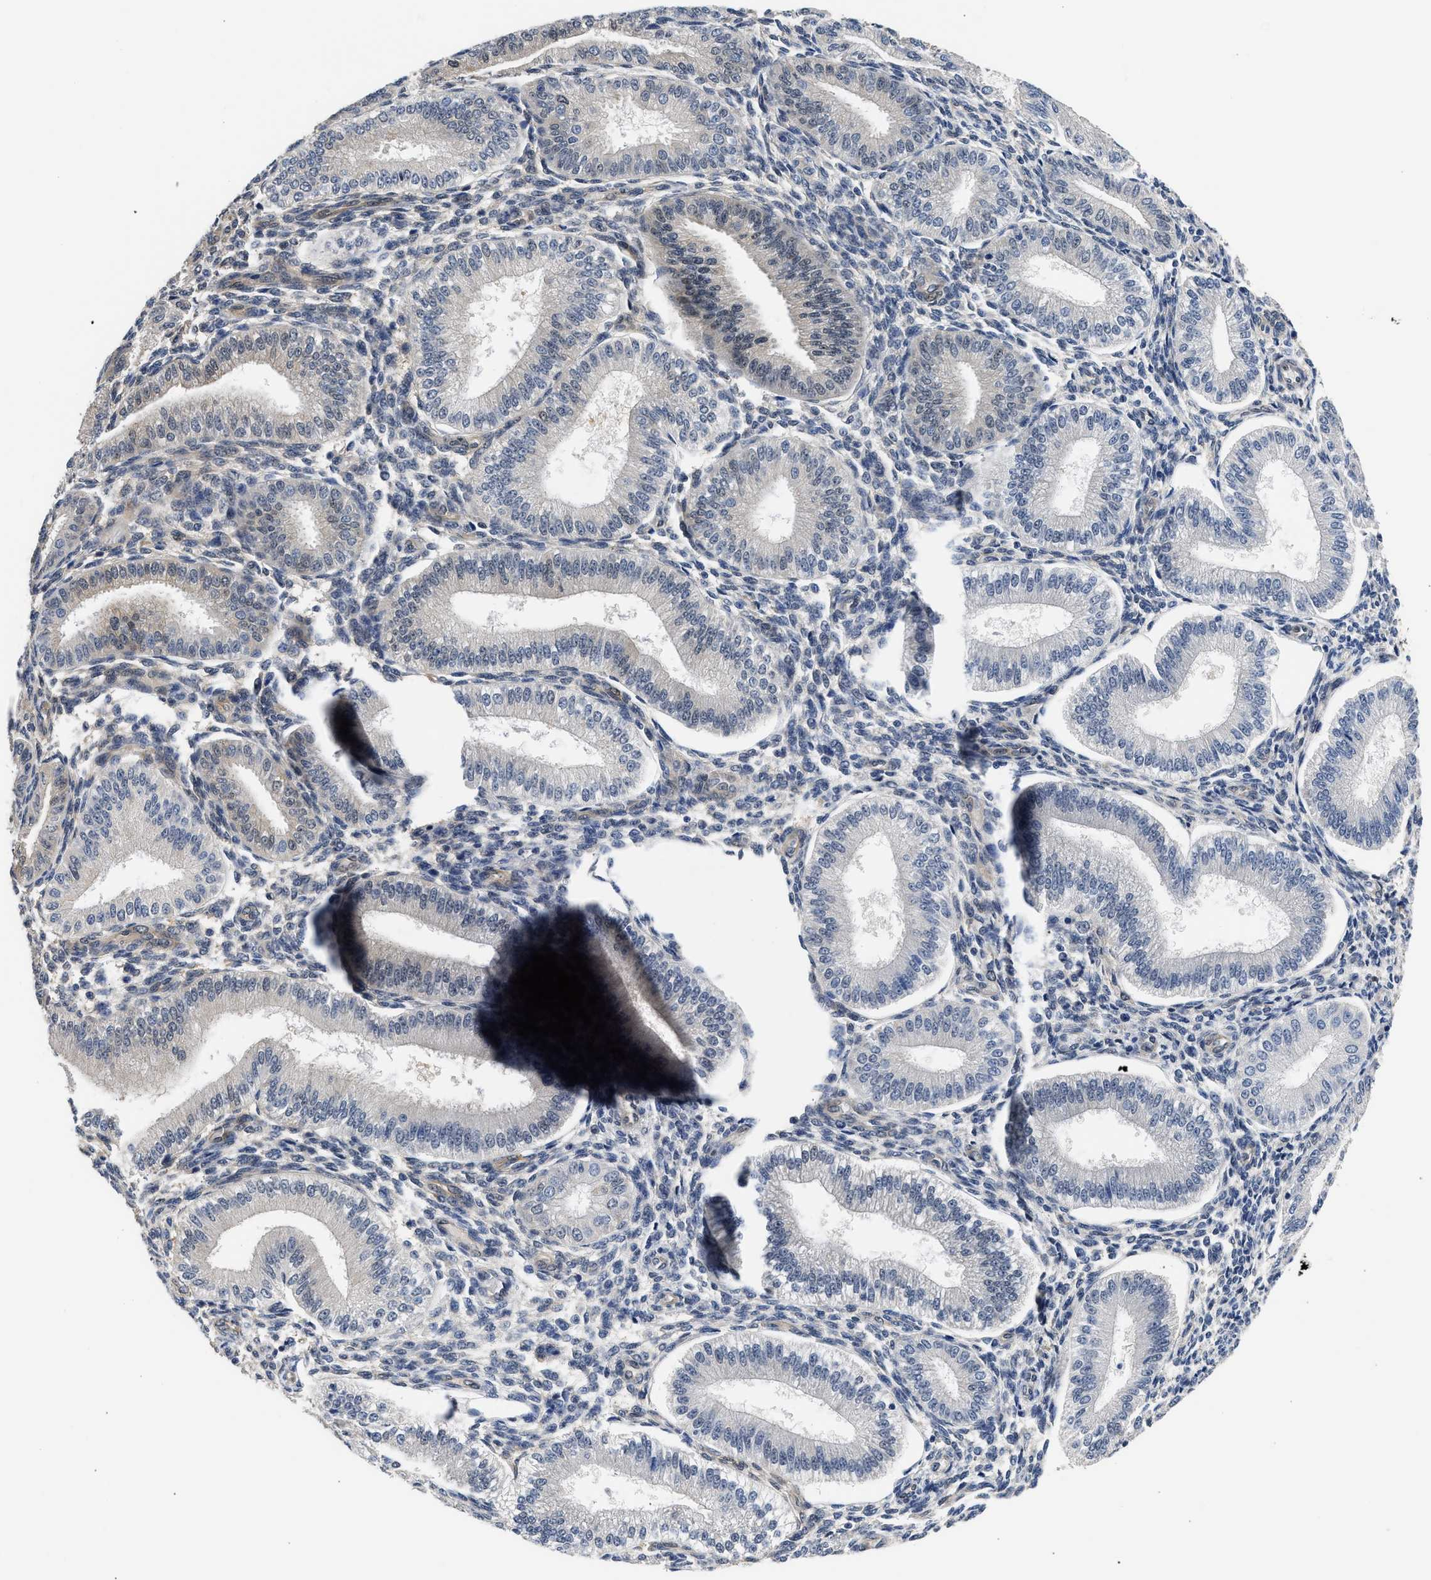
{"staining": {"intensity": "moderate", "quantity": "<25%", "location": "nuclear"}, "tissue": "endometrium", "cell_type": "Cells in endometrial stroma", "image_type": "normal", "snomed": [{"axis": "morphology", "description": "Normal tissue, NOS"}, {"axis": "topography", "description": "Endometrium"}], "caption": "Moderate nuclear staining is seen in approximately <25% of cells in endometrial stroma in unremarkable endometrium. The staining was performed using DAB (3,3'-diaminobenzidine) to visualize the protein expression in brown, while the nuclei were stained in blue with hematoxylin (Magnification: 20x).", "gene": "XPO5", "patient": {"sex": "female", "age": 39}}